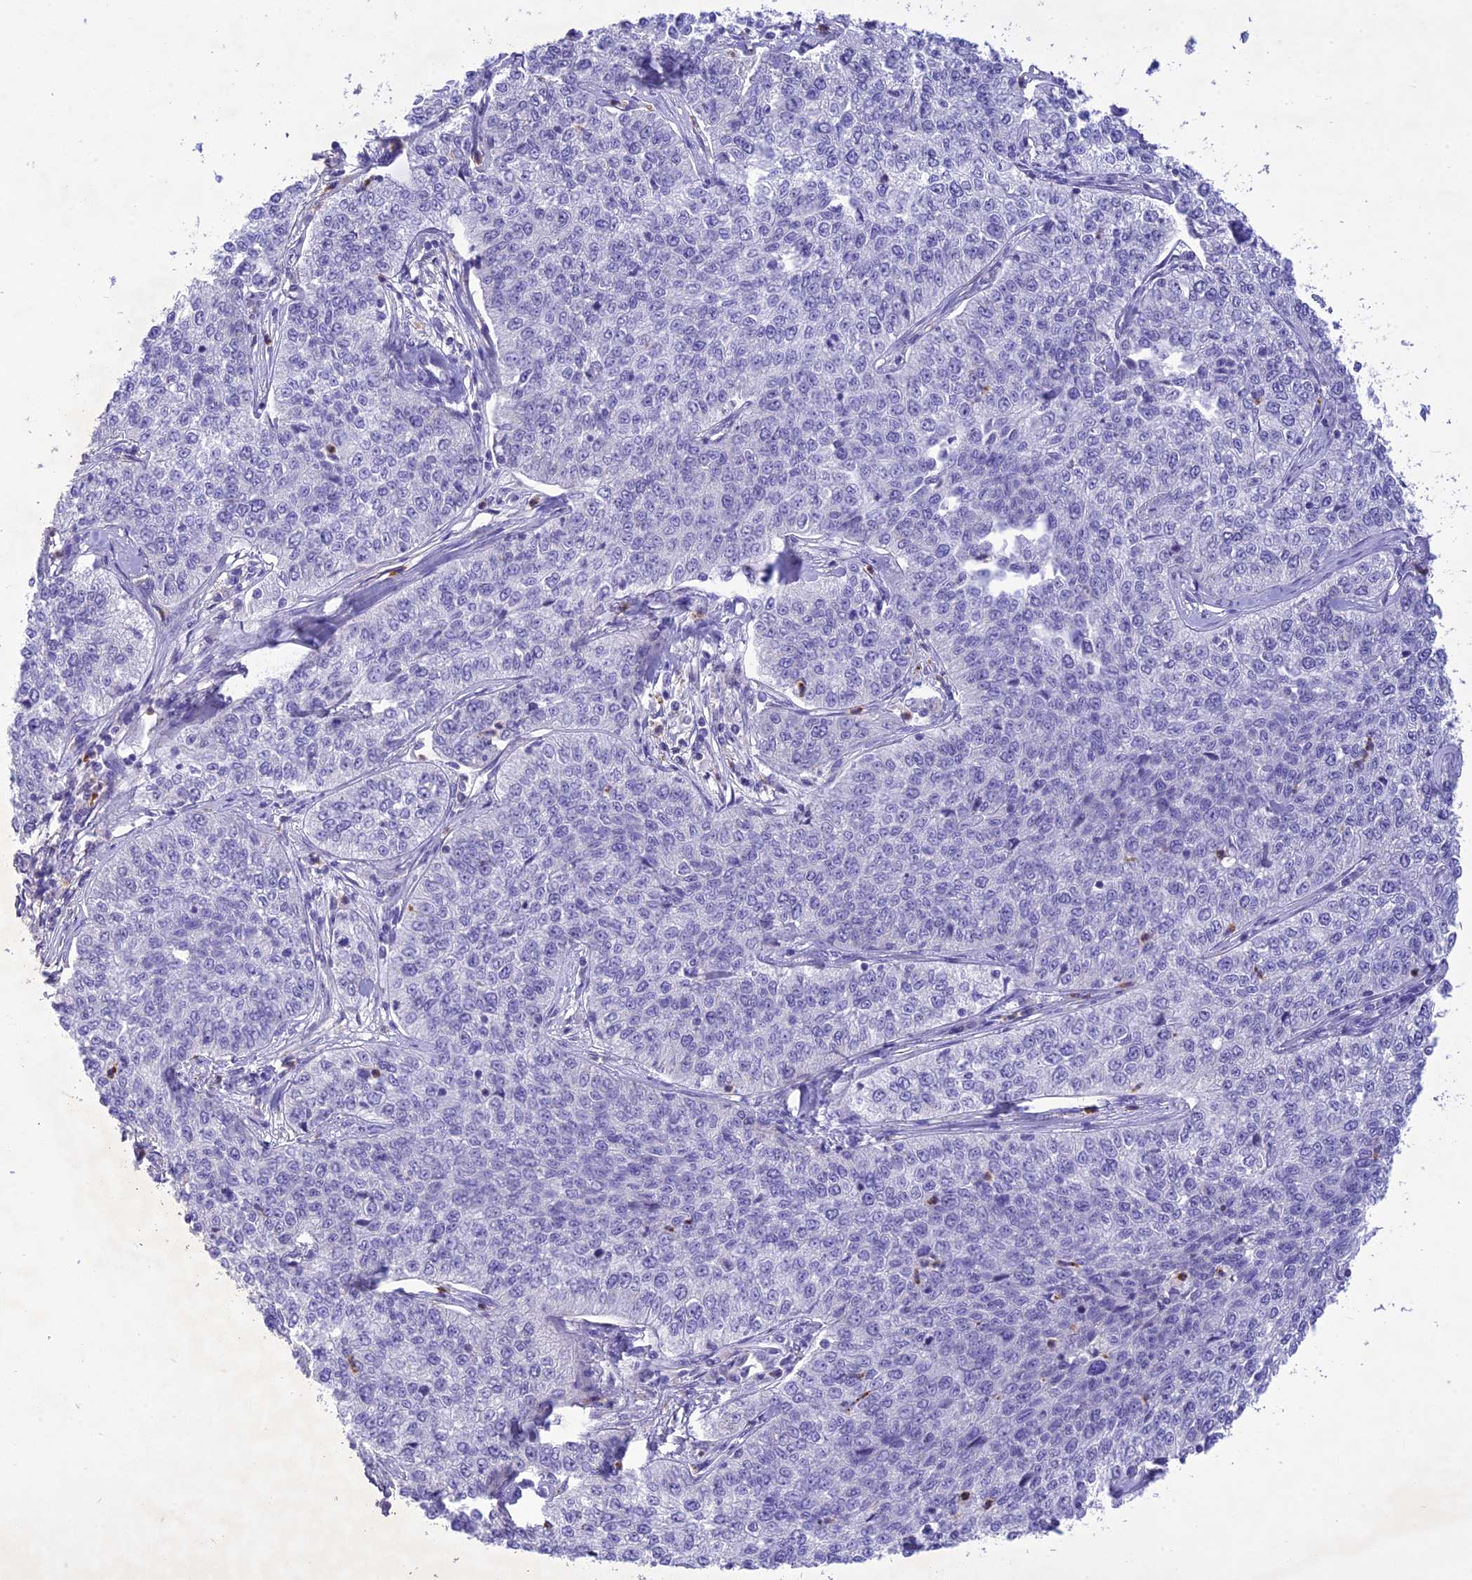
{"staining": {"intensity": "negative", "quantity": "none", "location": "none"}, "tissue": "cervical cancer", "cell_type": "Tumor cells", "image_type": "cancer", "snomed": [{"axis": "morphology", "description": "Squamous cell carcinoma, NOS"}, {"axis": "topography", "description": "Cervix"}], "caption": "Cervical cancer (squamous cell carcinoma) was stained to show a protein in brown. There is no significant staining in tumor cells. The staining is performed using DAB brown chromogen with nuclei counter-stained in using hematoxylin.", "gene": "SLC13A5", "patient": {"sex": "female", "age": 35}}